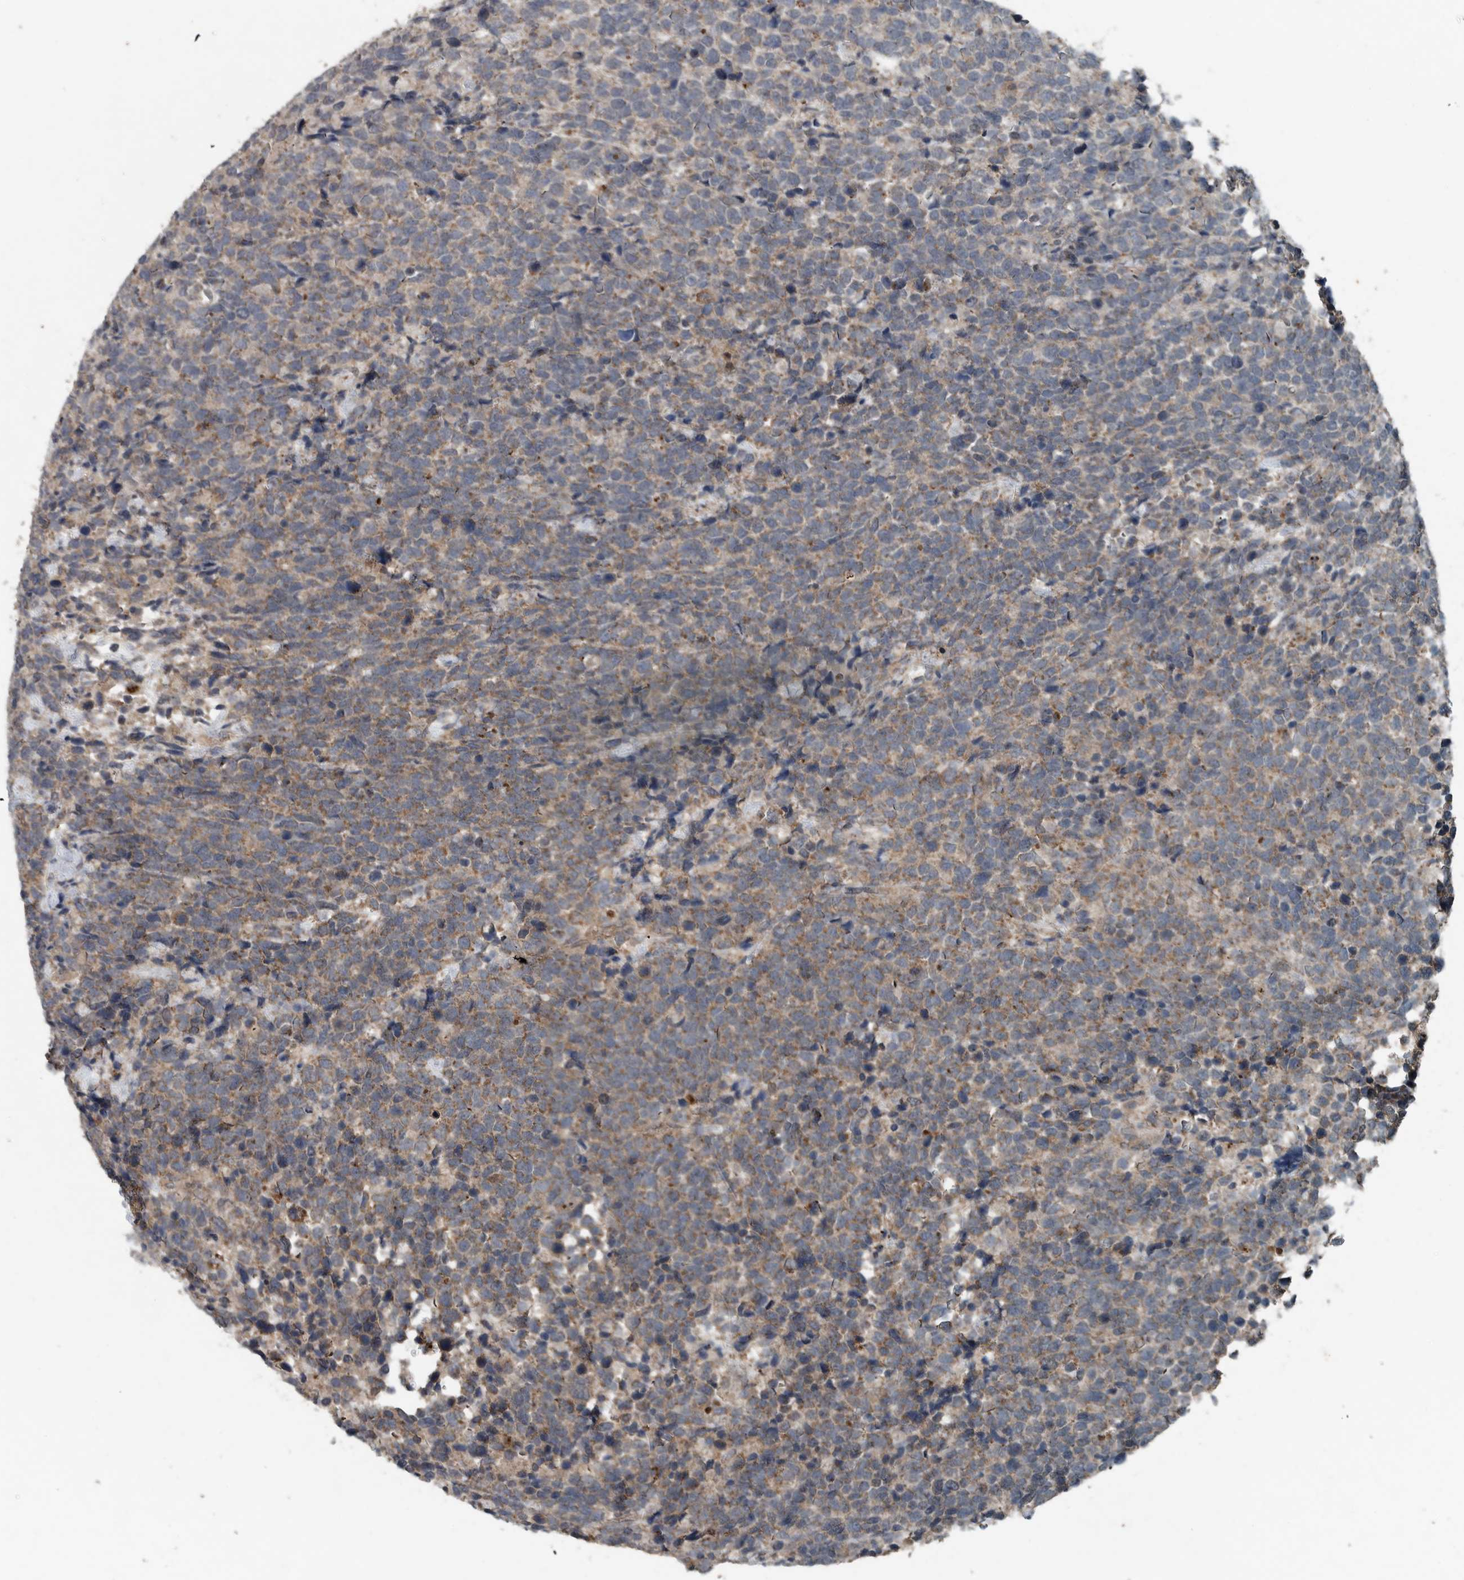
{"staining": {"intensity": "moderate", "quantity": ">75%", "location": "cytoplasmic/membranous"}, "tissue": "urothelial cancer", "cell_type": "Tumor cells", "image_type": "cancer", "snomed": [{"axis": "morphology", "description": "Urothelial carcinoma, High grade"}, {"axis": "topography", "description": "Urinary bladder"}], "caption": "Immunohistochemistry image of neoplastic tissue: human urothelial cancer stained using immunohistochemistry (IHC) exhibits medium levels of moderate protein expression localized specifically in the cytoplasmic/membranous of tumor cells, appearing as a cytoplasmic/membranous brown color.", "gene": "IL6ST", "patient": {"sex": "female", "age": 82}}